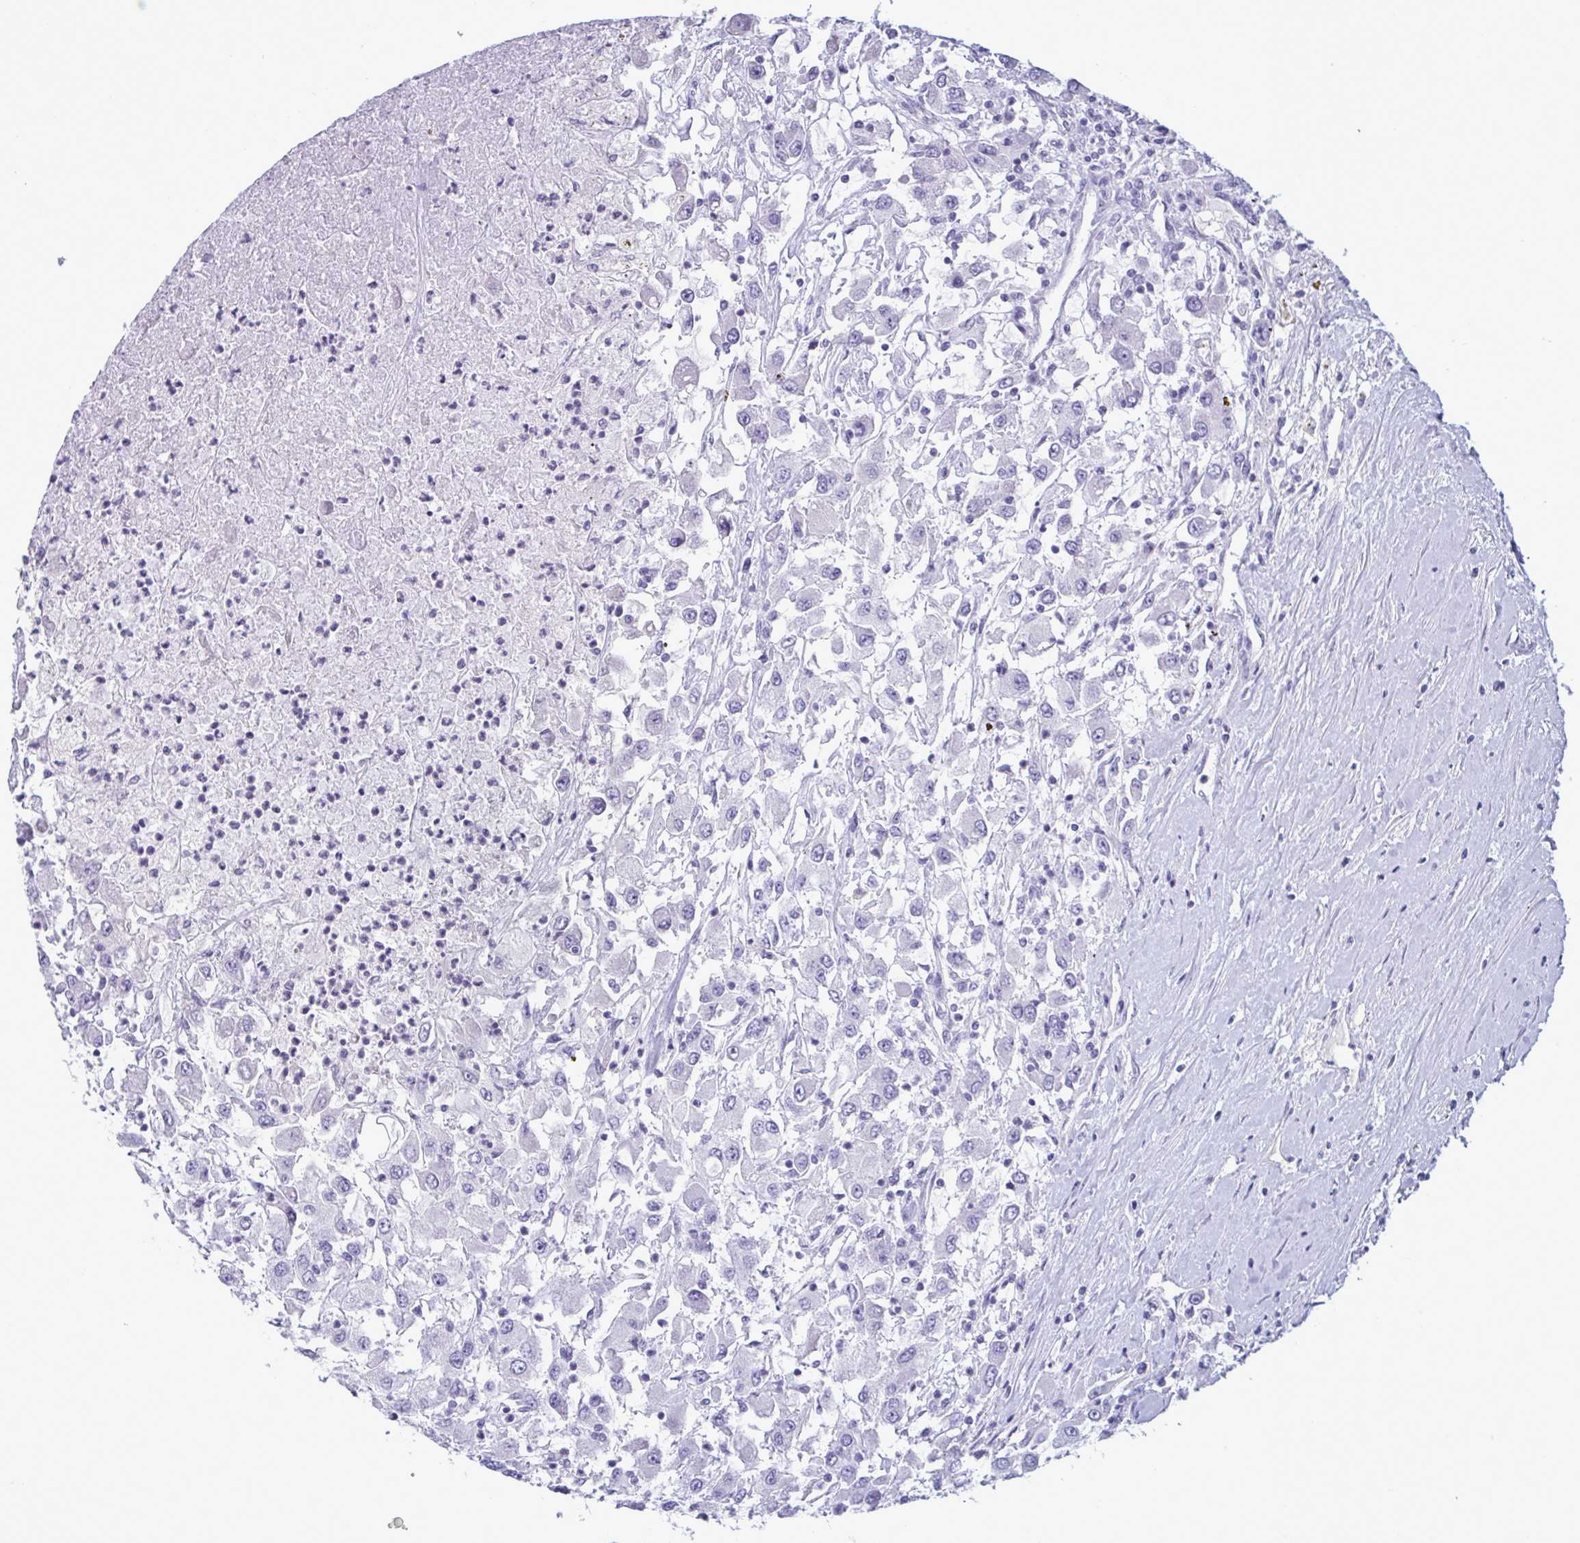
{"staining": {"intensity": "negative", "quantity": "none", "location": "none"}, "tissue": "renal cancer", "cell_type": "Tumor cells", "image_type": "cancer", "snomed": [{"axis": "morphology", "description": "Adenocarcinoma, NOS"}, {"axis": "topography", "description": "Kidney"}], "caption": "IHC histopathology image of renal cancer stained for a protein (brown), which demonstrates no positivity in tumor cells.", "gene": "TENT5D", "patient": {"sex": "female", "age": 67}}